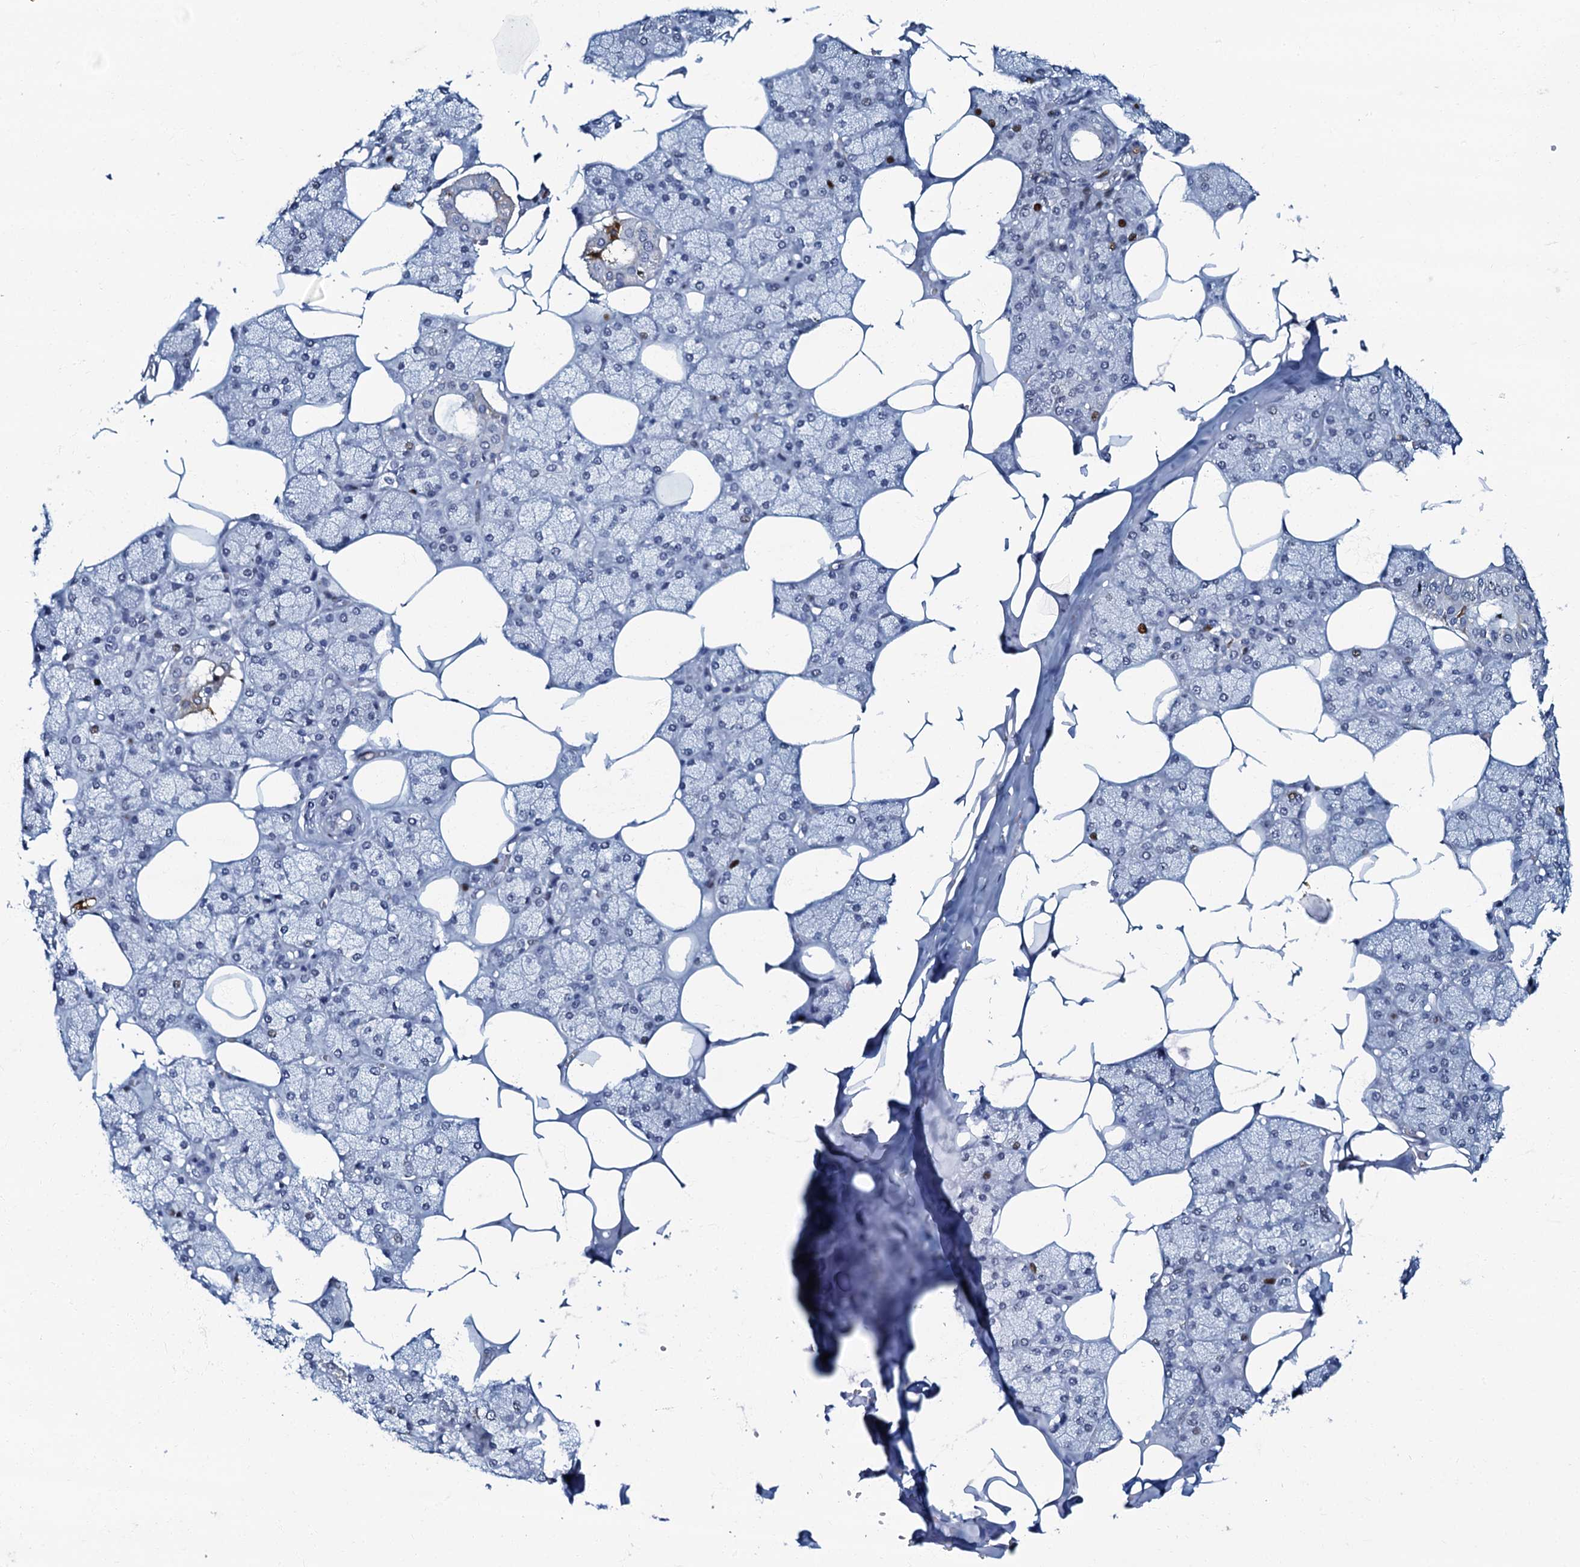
{"staining": {"intensity": "strong", "quantity": "<25%", "location": "nuclear"}, "tissue": "salivary gland", "cell_type": "Glandular cells", "image_type": "normal", "snomed": [{"axis": "morphology", "description": "Normal tissue, NOS"}, {"axis": "topography", "description": "Salivary gland"}], "caption": "Protein staining reveals strong nuclear staining in approximately <25% of glandular cells in benign salivary gland. (DAB = brown stain, brightfield microscopy at high magnification).", "gene": "MFSD5", "patient": {"sex": "male", "age": 62}}